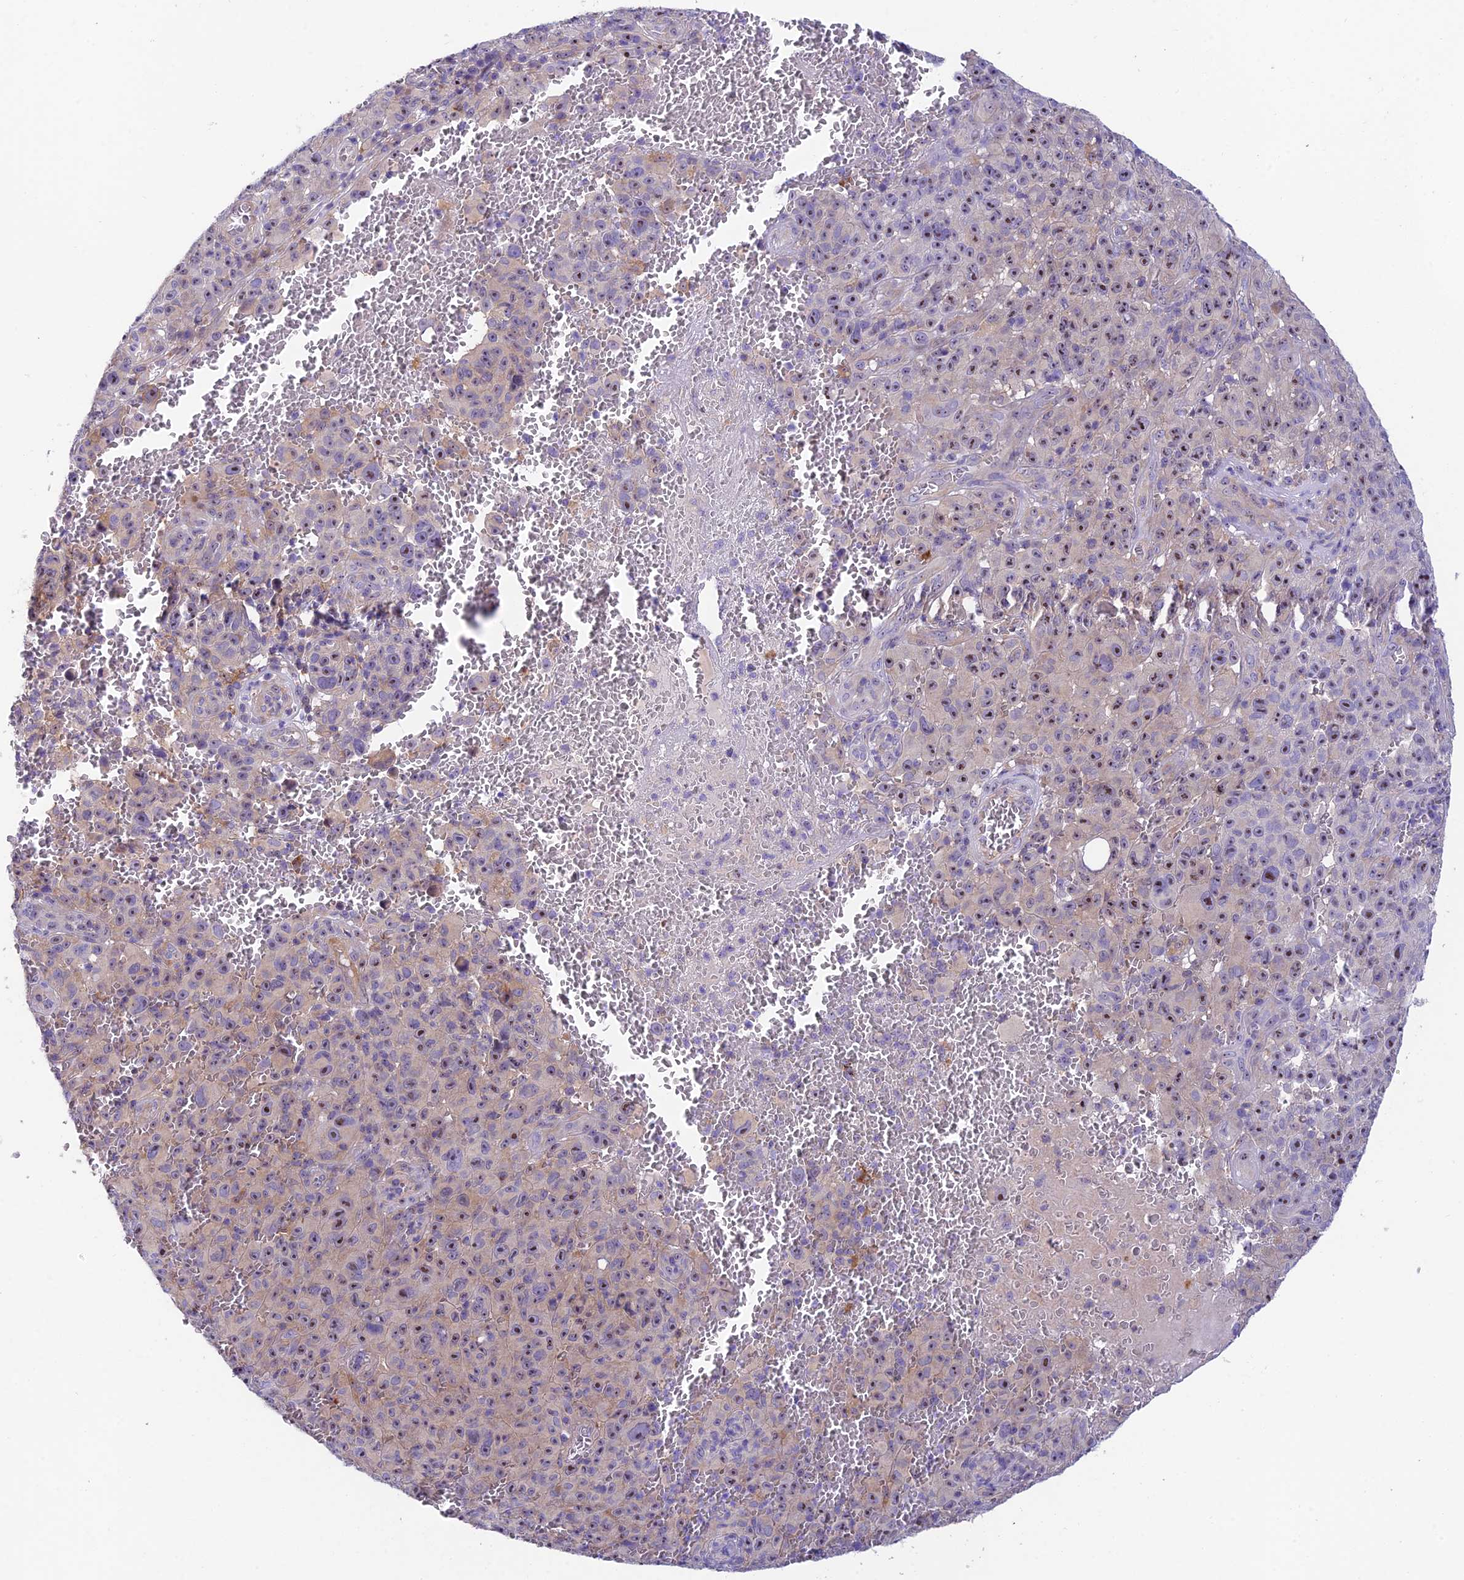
{"staining": {"intensity": "weak", "quantity": "25%-75%", "location": "nuclear"}, "tissue": "melanoma", "cell_type": "Tumor cells", "image_type": "cancer", "snomed": [{"axis": "morphology", "description": "Malignant melanoma, NOS"}, {"axis": "topography", "description": "Skin"}], "caption": "The micrograph demonstrates a brown stain indicating the presence of a protein in the nuclear of tumor cells in malignant melanoma.", "gene": "DUSP29", "patient": {"sex": "female", "age": 82}}